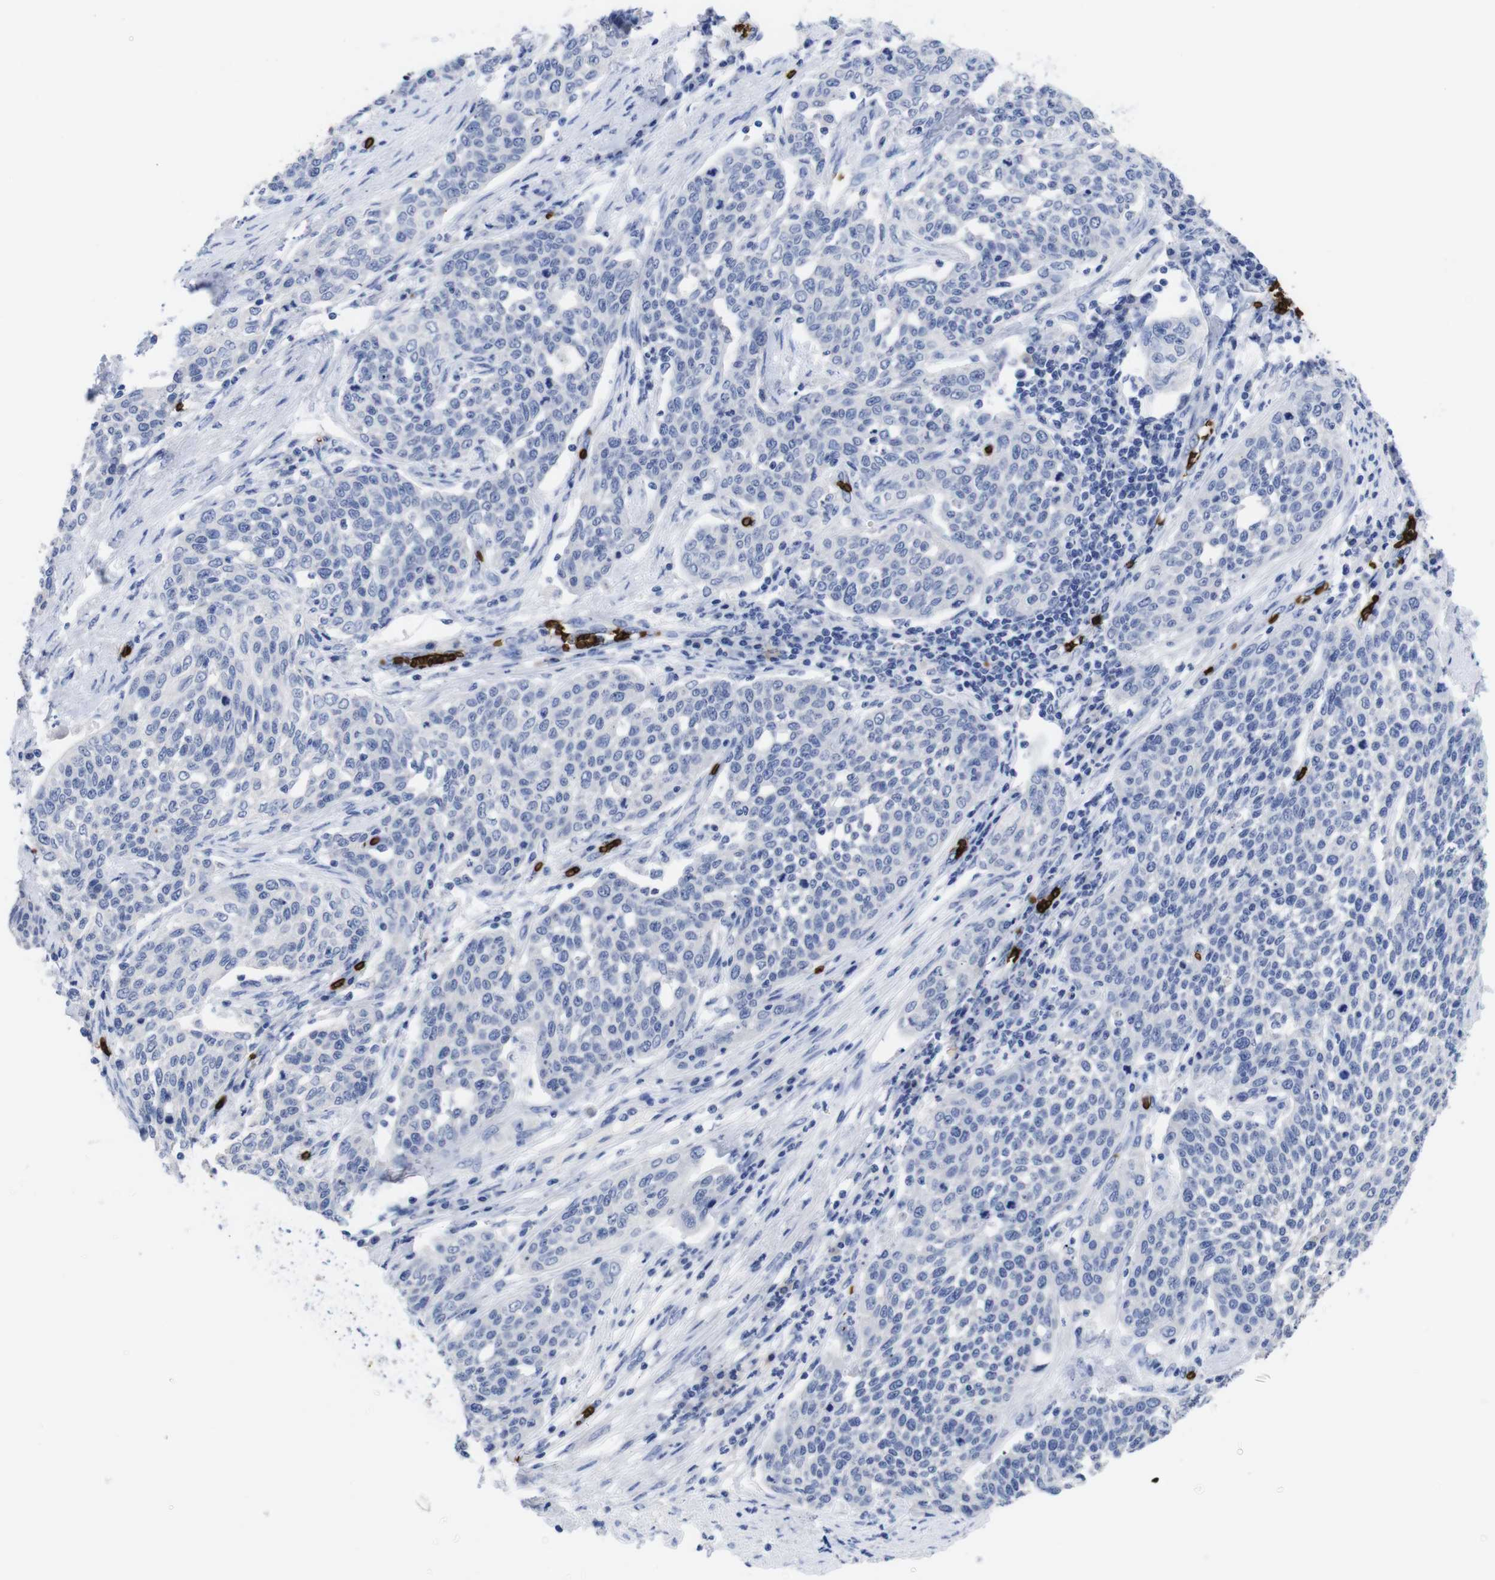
{"staining": {"intensity": "negative", "quantity": "none", "location": "none"}, "tissue": "cervical cancer", "cell_type": "Tumor cells", "image_type": "cancer", "snomed": [{"axis": "morphology", "description": "Squamous cell carcinoma, NOS"}, {"axis": "topography", "description": "Cervix"}], "caption": "DAB (3,3'-diaminobenzidine) immunohistochemical staining of human cervical squamous cell carcinoma exhibits no significant expression in tumor cells.", "gene": "S1PR2", "patient": {"sex": "female", "age": 34}}